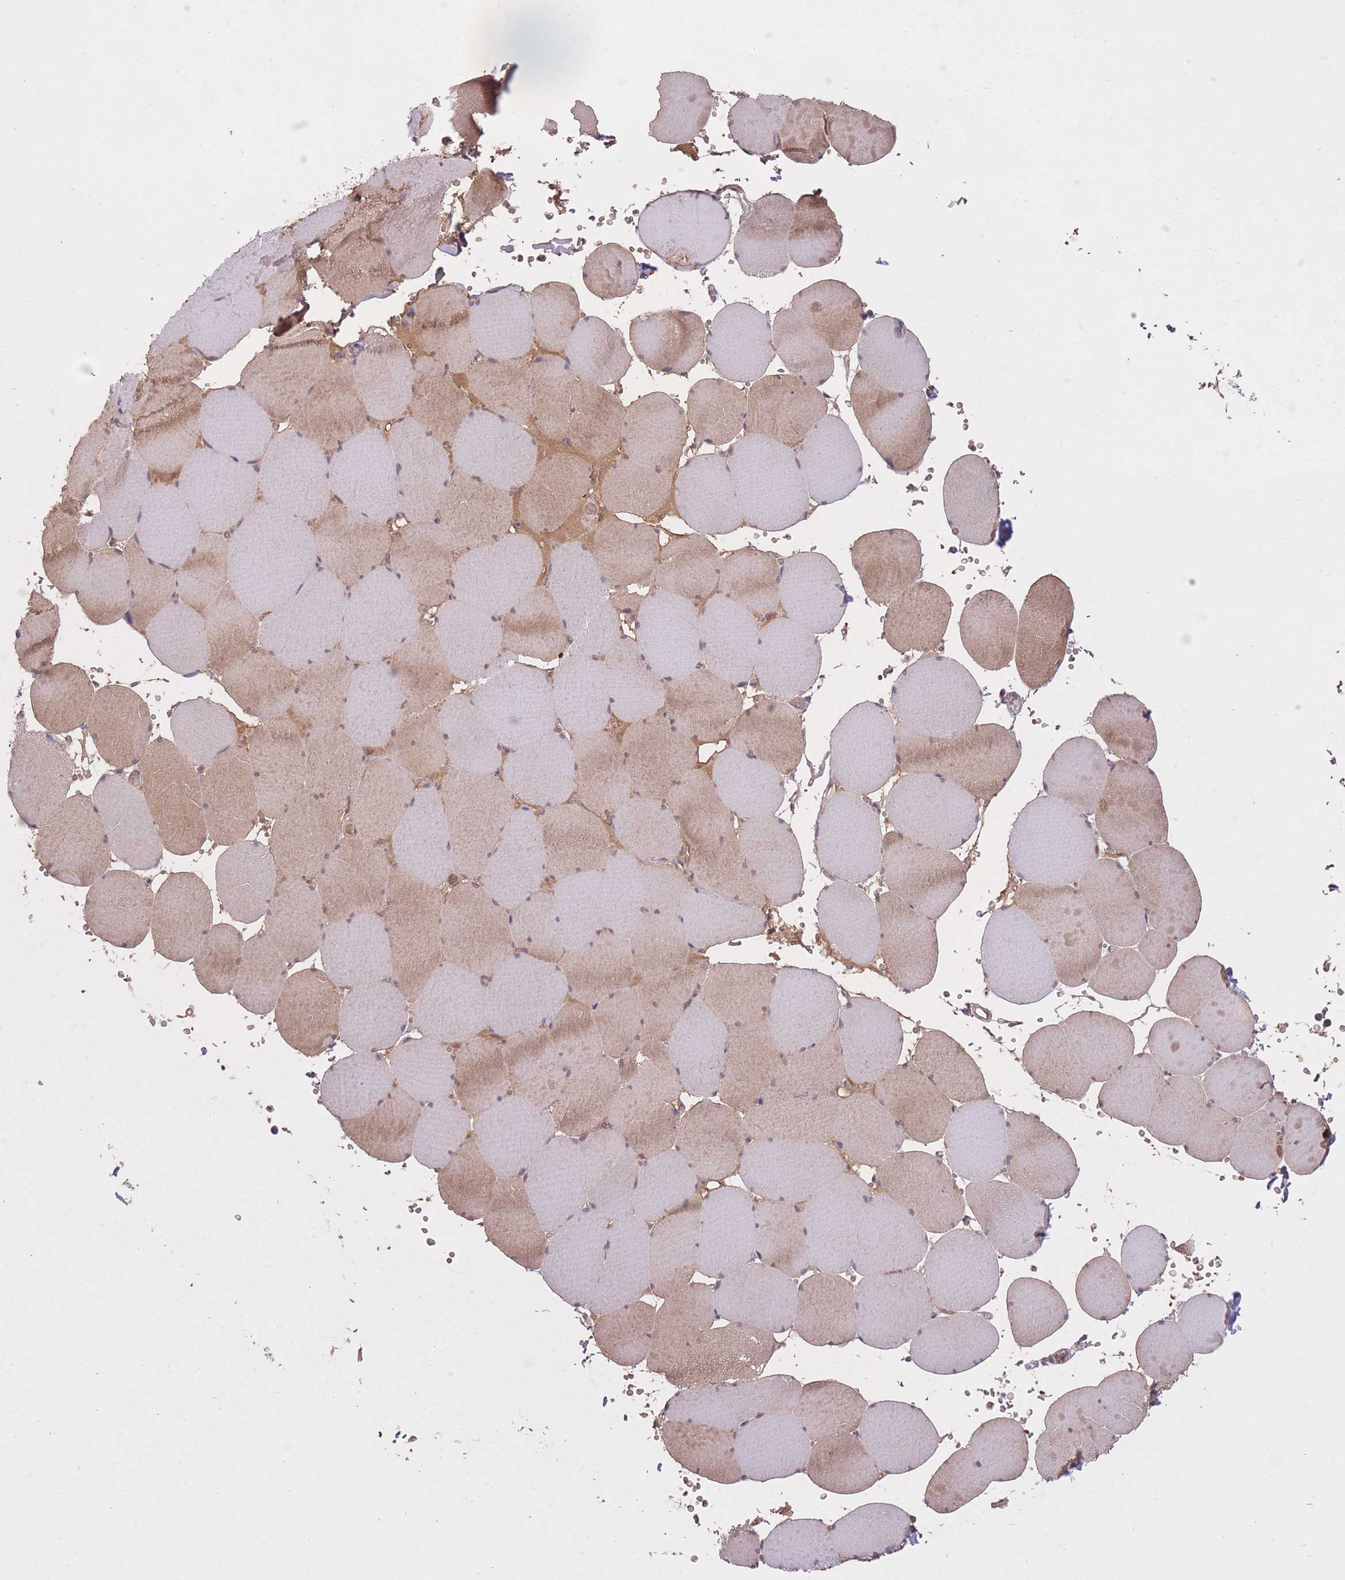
{"staining": {"intensity": "moderate", "quantity": "25%-75%", "location": "cytoplasmic/membranous"}, "tissue": "skeletal muscle", "cell_type": "Myocytes", "image_type": "normal", "snomed": [{"axis": "morphology", "description": "Normal tissue, NOS"}, {"axis": "topography", "description": "Skeletal muscle"}, {"axis": "topography", "description": "Head-Neck"}], "caption": "Protein expression analysis of normal human skeletal muscle reveals moderate cytoplasmic/membranous positivity in about 25%-75% of myocytes.", "gene": "POLR3F", "patient": {"sex": "male", "age": 66}}